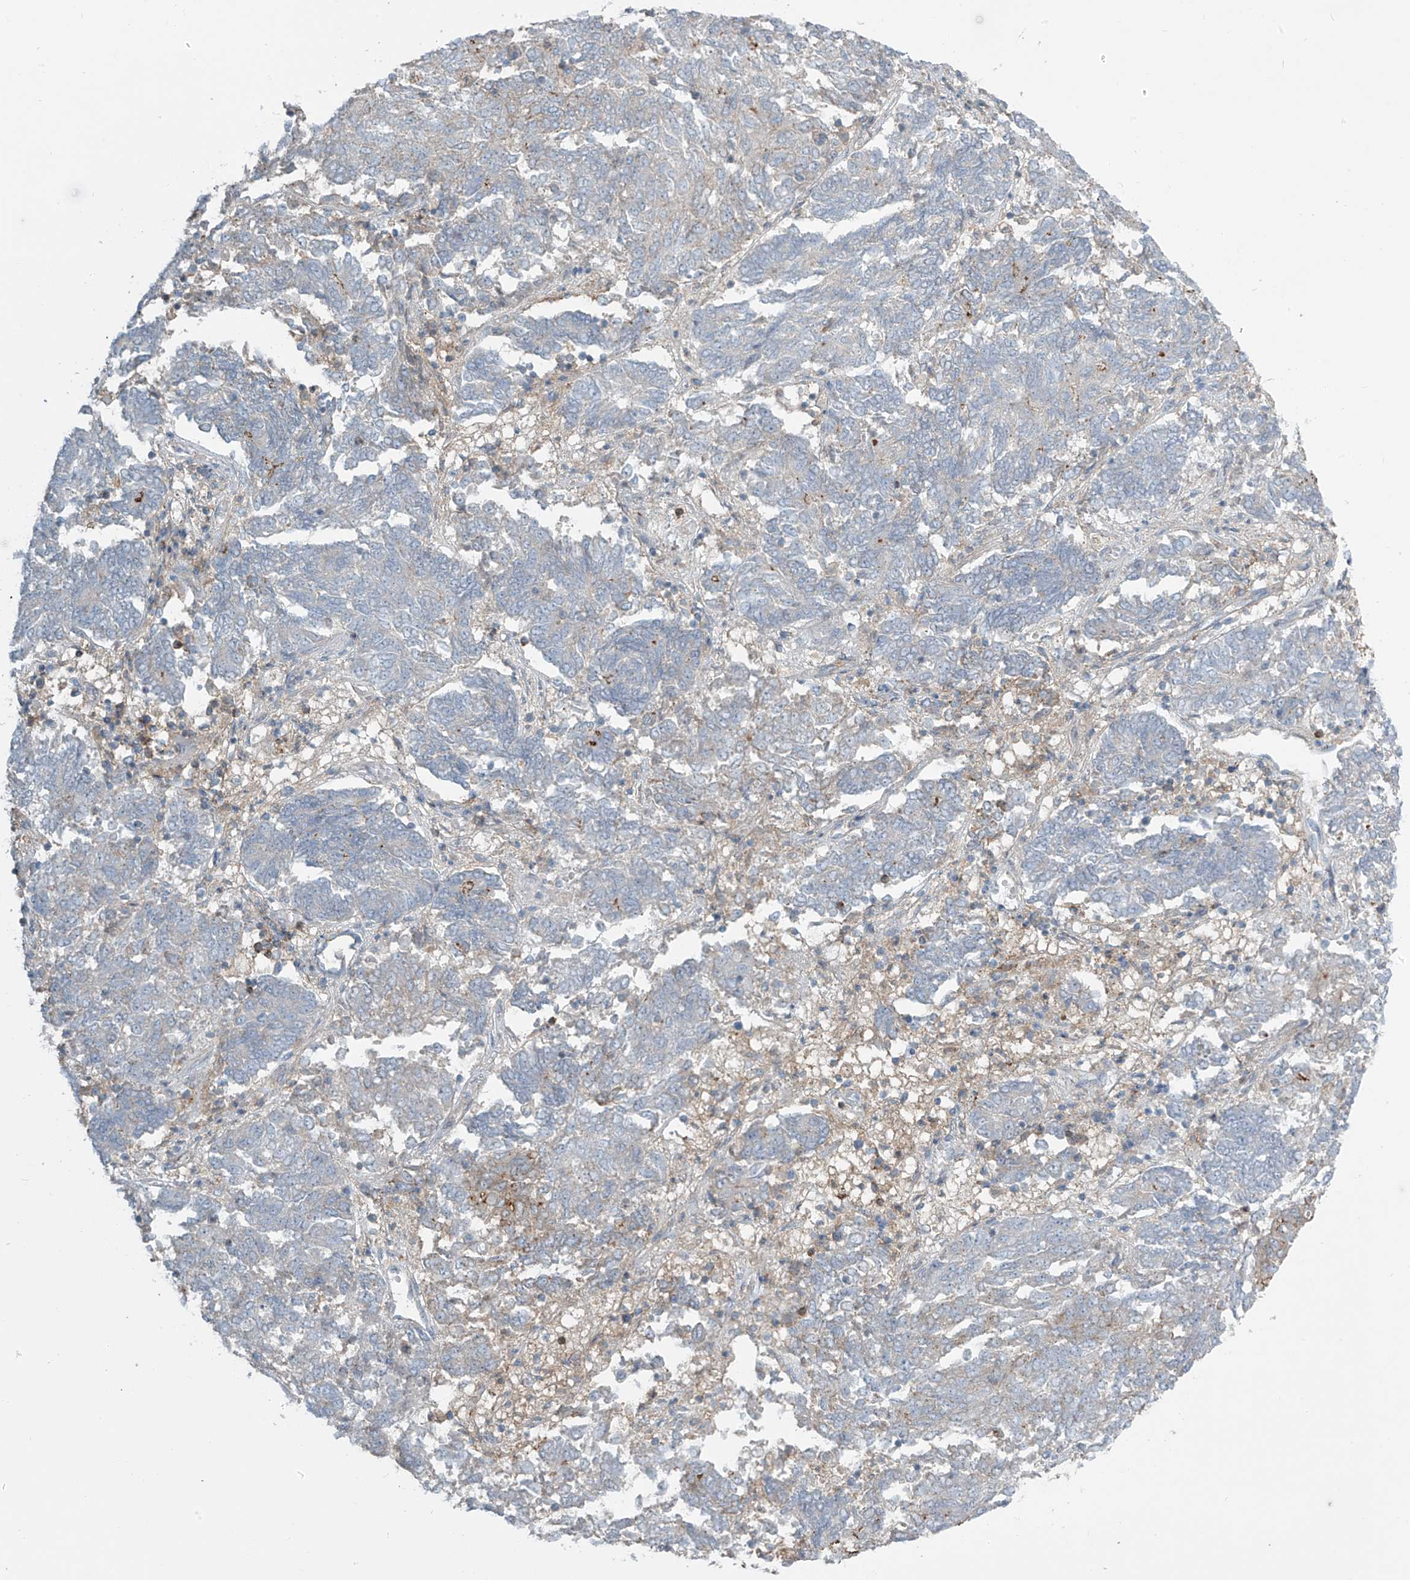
{"staining": {"intensity": "negative", "quantity": "none", "location": "none"}, "tissue": "endometrial cancer", "cell_type": "Tumor cells", "image_type": "cancer", "snomed": [{"axis": "morphology", "description": "Adenocarcinoma, NOS"}, {"axis": "topography", "description": "Endometrium"}], "caption": "Immunohistochemistry image of neoplastic tissue: human endometrial adenocarcinoma stained with DAB (3,3'-diaminobenzidine) shows no significant protein expression in tumor cells.", "gene": "SLC9A2", "patient": {"sex": "female", "age": 80}}